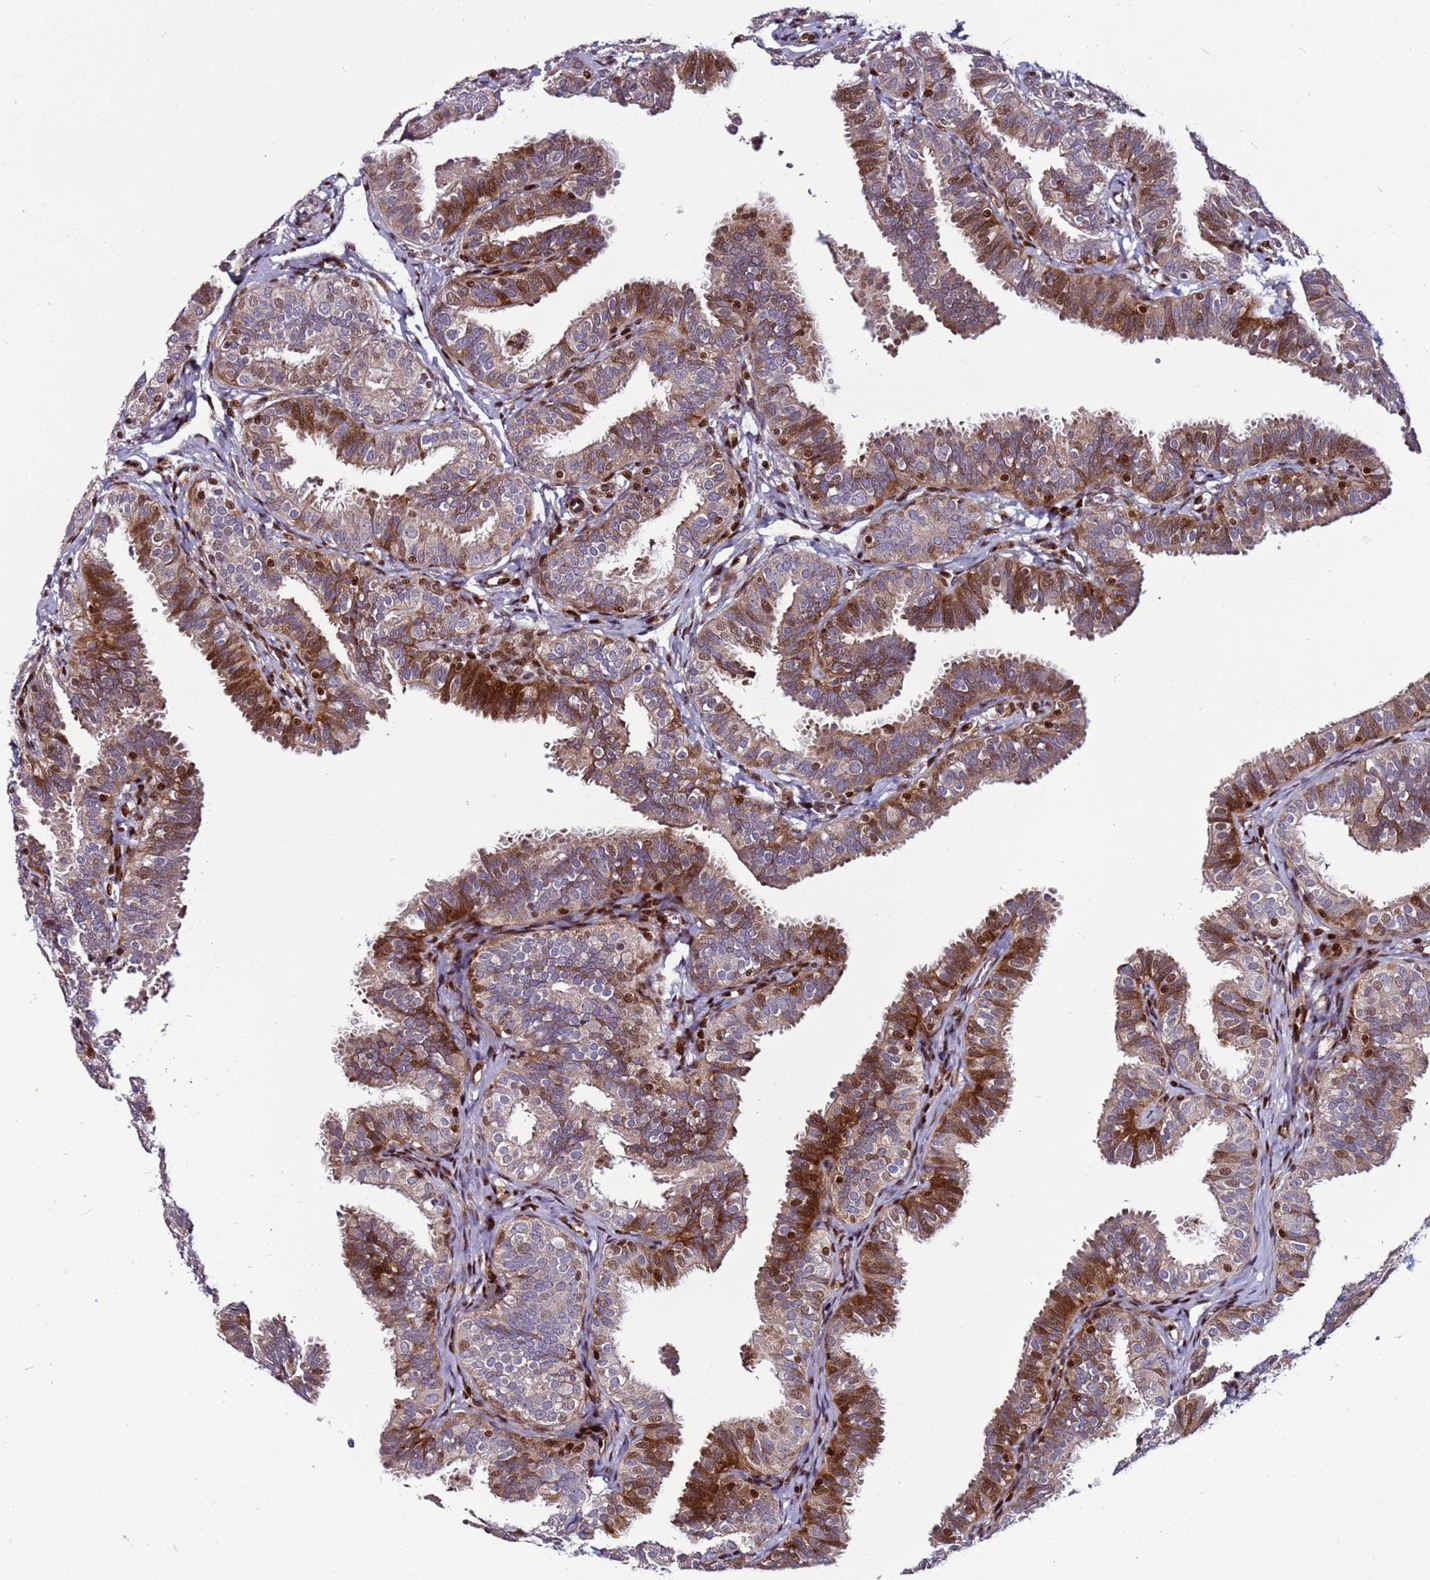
{"staining": {"intensity": "moderate", "quantity": "25%-75%", "location": "cytoplasmic/membranous,nuclear"}, "tissue": "fallopian tube", "cell_type": "Glandular cells", "image_type": "normal", "snomed": [{"axis": "morphology", "description": "Normal tissue, NOS"}, {"axis": "topography", "description": "Fallopian tube"}], "caption": "Protein analysis of normal fallopian tube reveals moderate cytoplasmic/membranous,nuclear expression in approximately 25%-75% of glandular cells. (IHC, brightfield microscopy, high magnification).", "gene": "WBP11", "patient": {"sex": "female", "age": 35}}